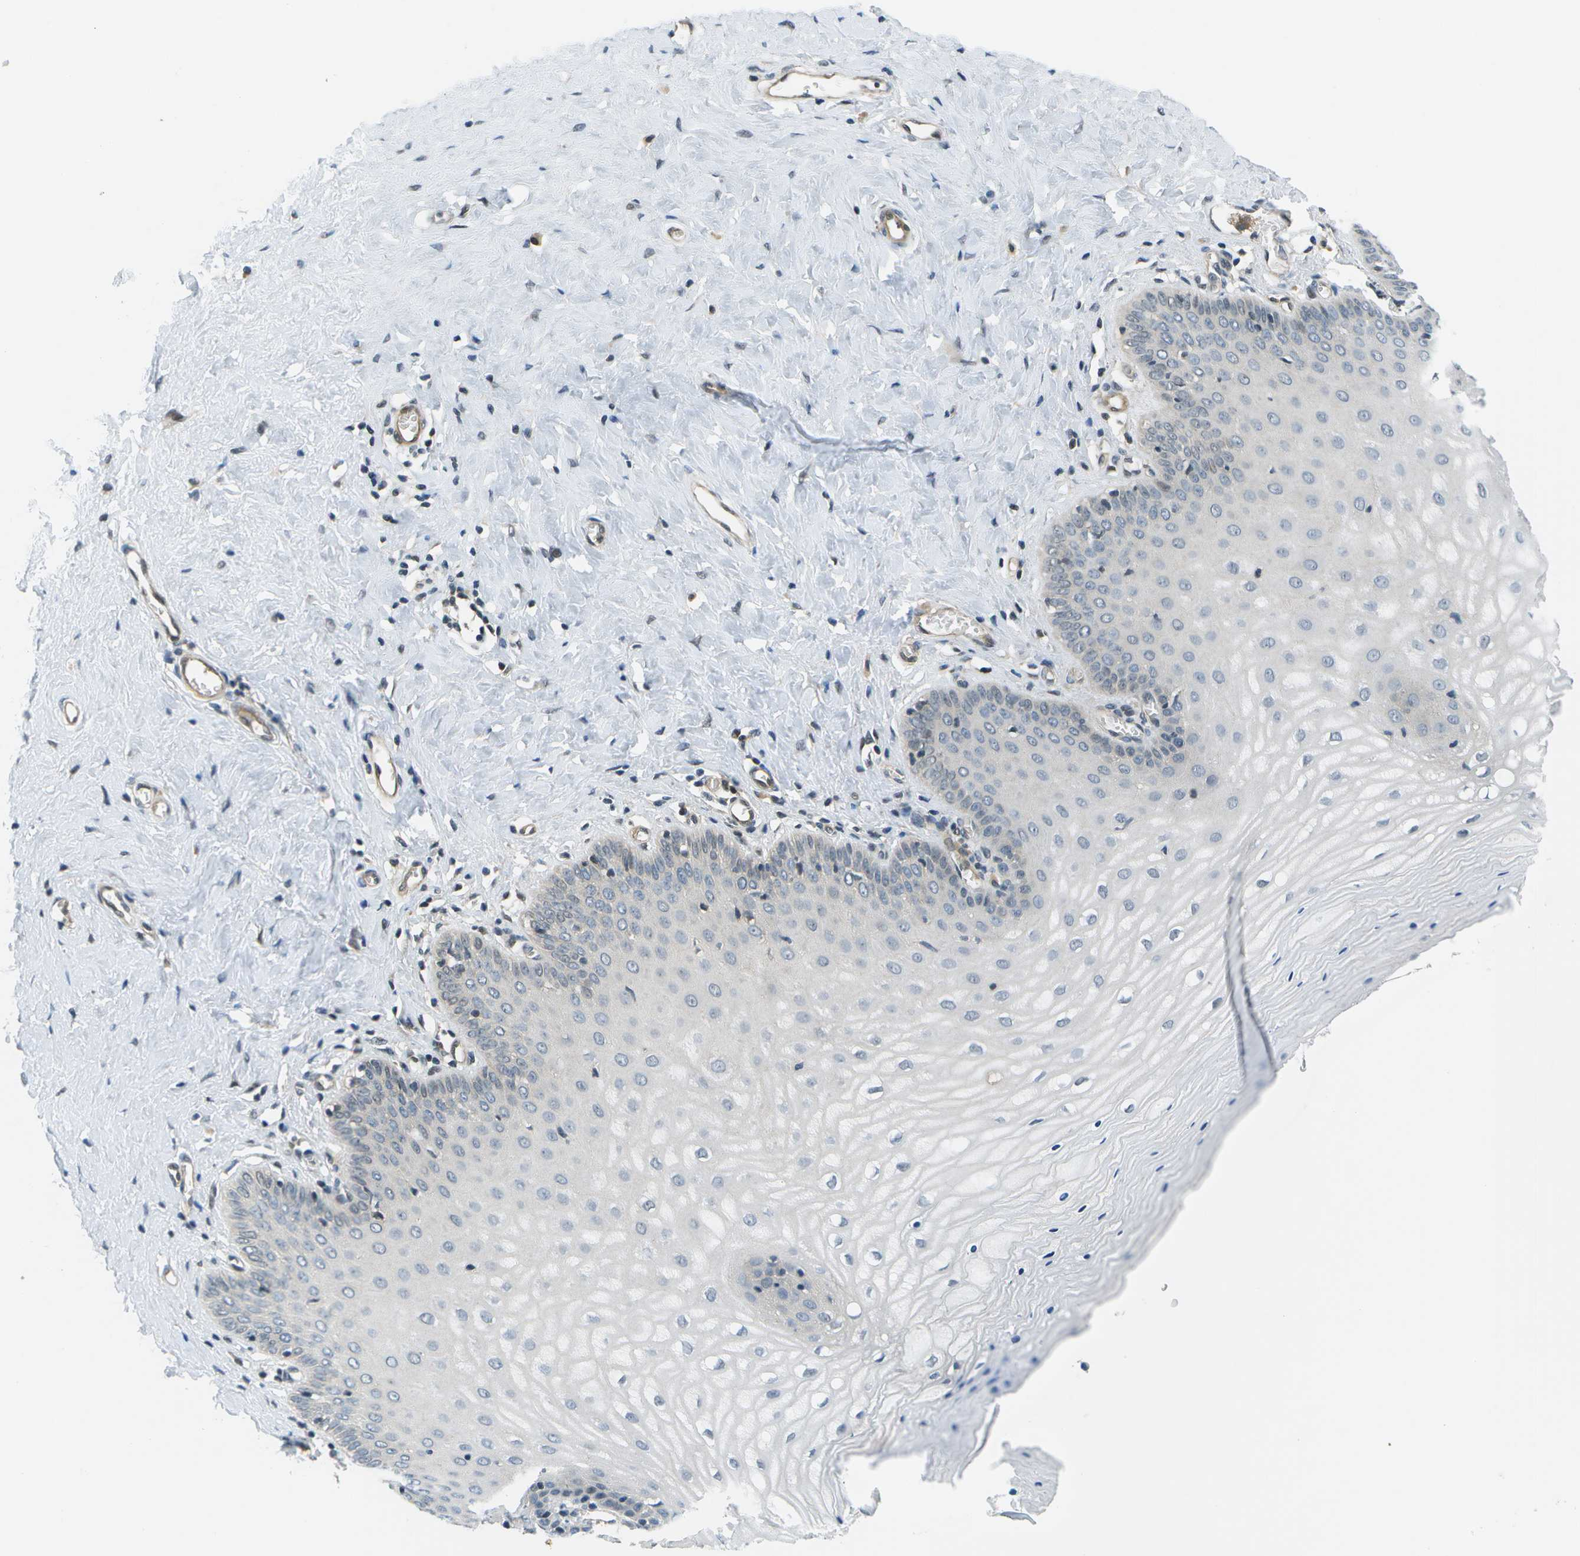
{"staining": {"intensity": "weak", "quantity": "<25%", "location": "cytoplasmic/membranous"}, "tissue": "cervix", "cell_type": "Glandular cells", "image_type": "normal", "snomed": [{"axis": "morphology", "description": "Normal tissue, NOS"}, {"axis": "topography", "description": "Cervix"}], "caption": "Glandular cells show no significant positivity in normal cervix. (DAB immunohistochemistry (IHC), high magnification).", "gene": "ENPP5", "patient": {"sex": "female", "age": 55}}